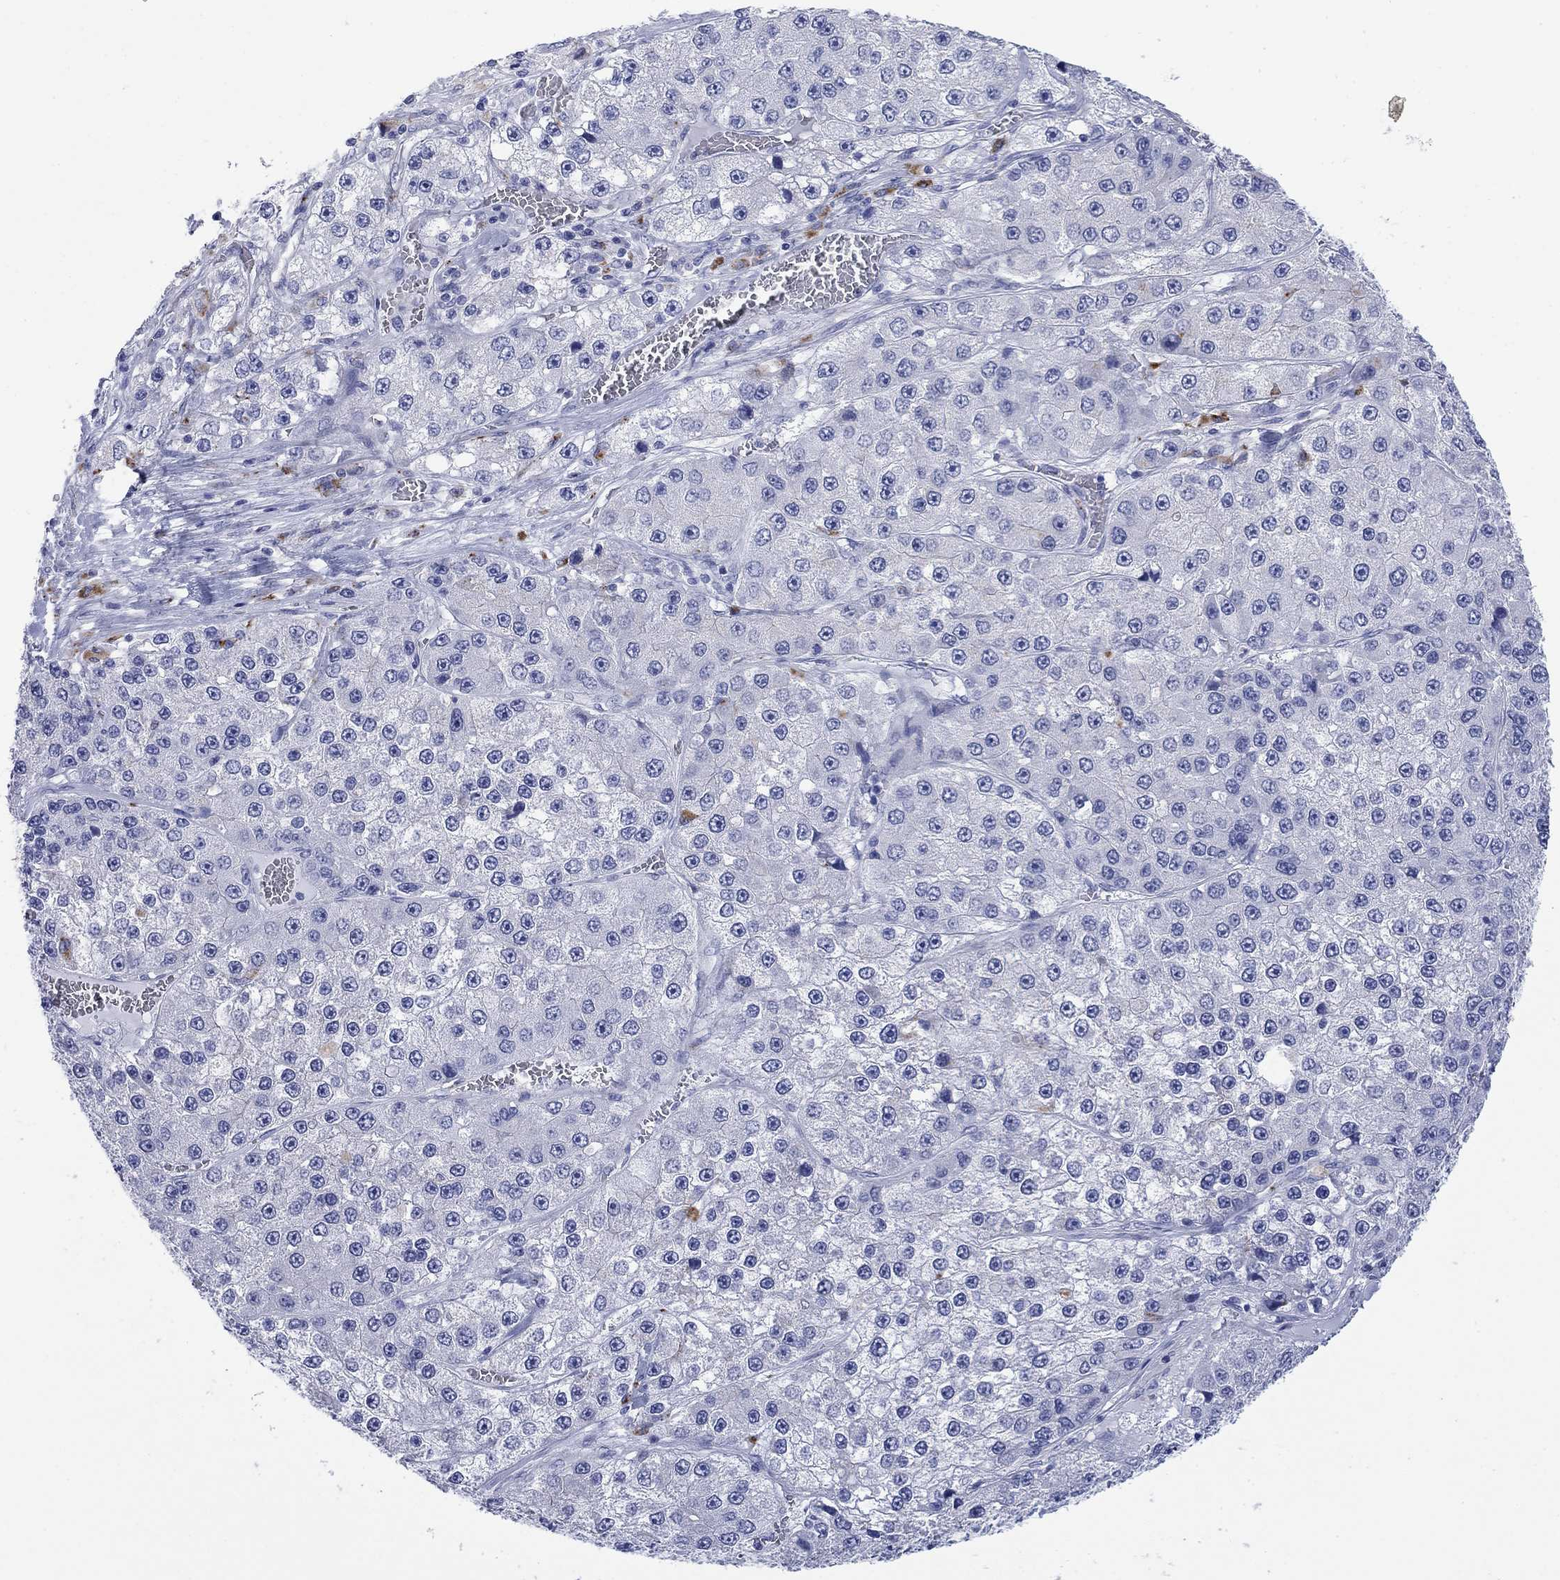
{"staining": {"intensity": "negative", "quantity": "none", "location": "none"}, "tissue": "liver cancer", "cell_type": "Tumor cells", "image_type": "cancer", "snomed": [{"axis": "morphology", "description": "Carcinoma, Hepatocellular, NOS"}, {"axis": "topography", "description": "Liver"}], "caption": "This is a image of immunohistochemistry (IHC) staining of liver cancer (hepatocellular carcinoma), which shows no positivity in tumor cells. (Stains: DAB (3,3'-diaminobenzidine) immunohistochemistry (IHC) with hematoxylin counter stain, Microscopy: brightfield microscopy at high magnification).", "gene": "IGF2BP3", "patient": {"sex": "female", "age": 73}}